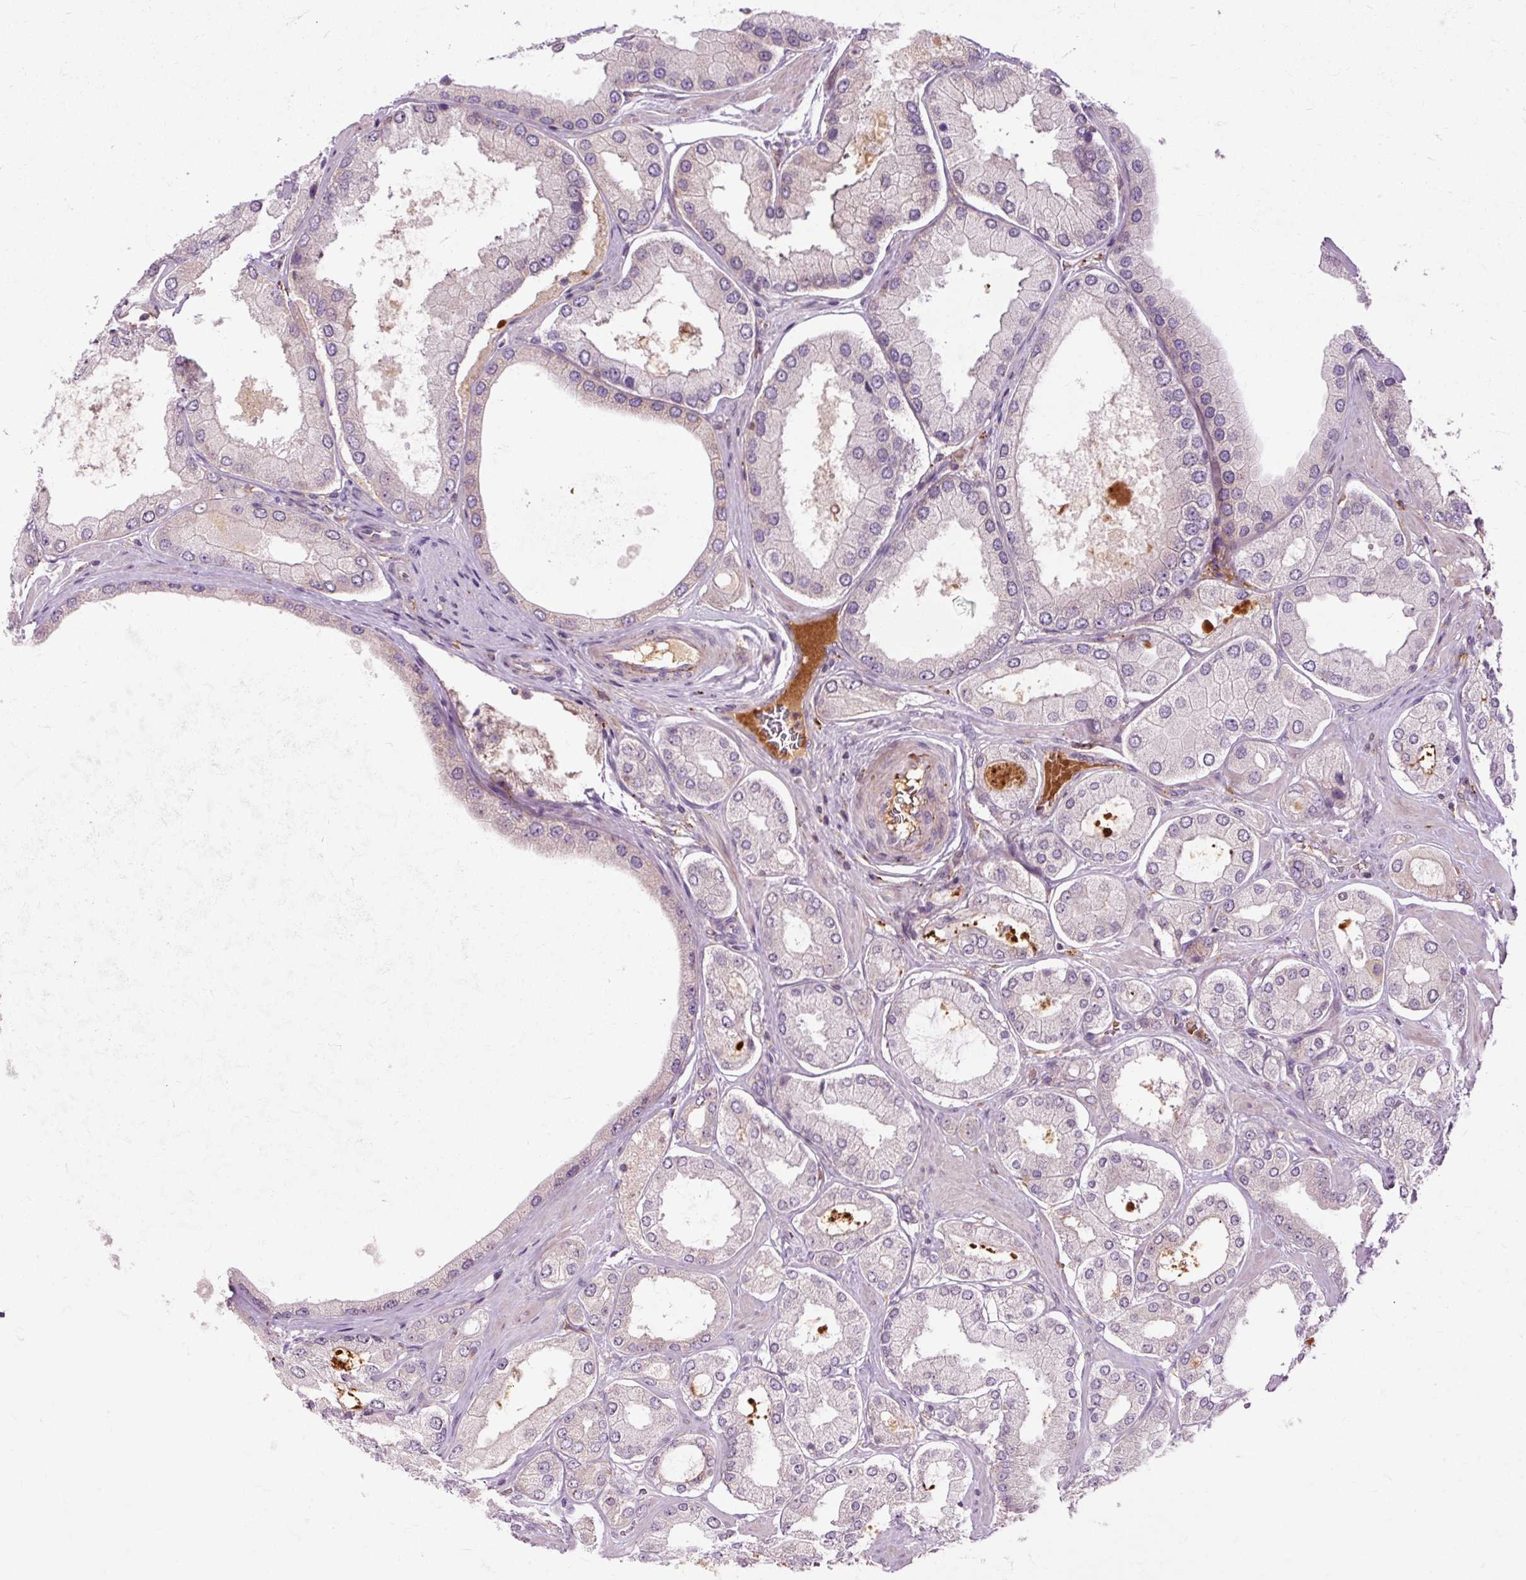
{"staining": {"intensity": "negative", "quantity": "none", "location": "none"}, "tissue": "prostate cancer", "cell_type": "Tumor cells", "image_type": "cancer", "snomed": [{"axis": "morphology", "description": "Adenocarcinoma, Low grade"}, {"axis": "topography", "description": "Prostate"}], "caption": "Image shows no protein staining in tumor cells of prostate cancer (adenocarcinoma (low-grade)) tissue.", "gene": "CEBPZ", "patient": {"sex": "male", "age": 42}}